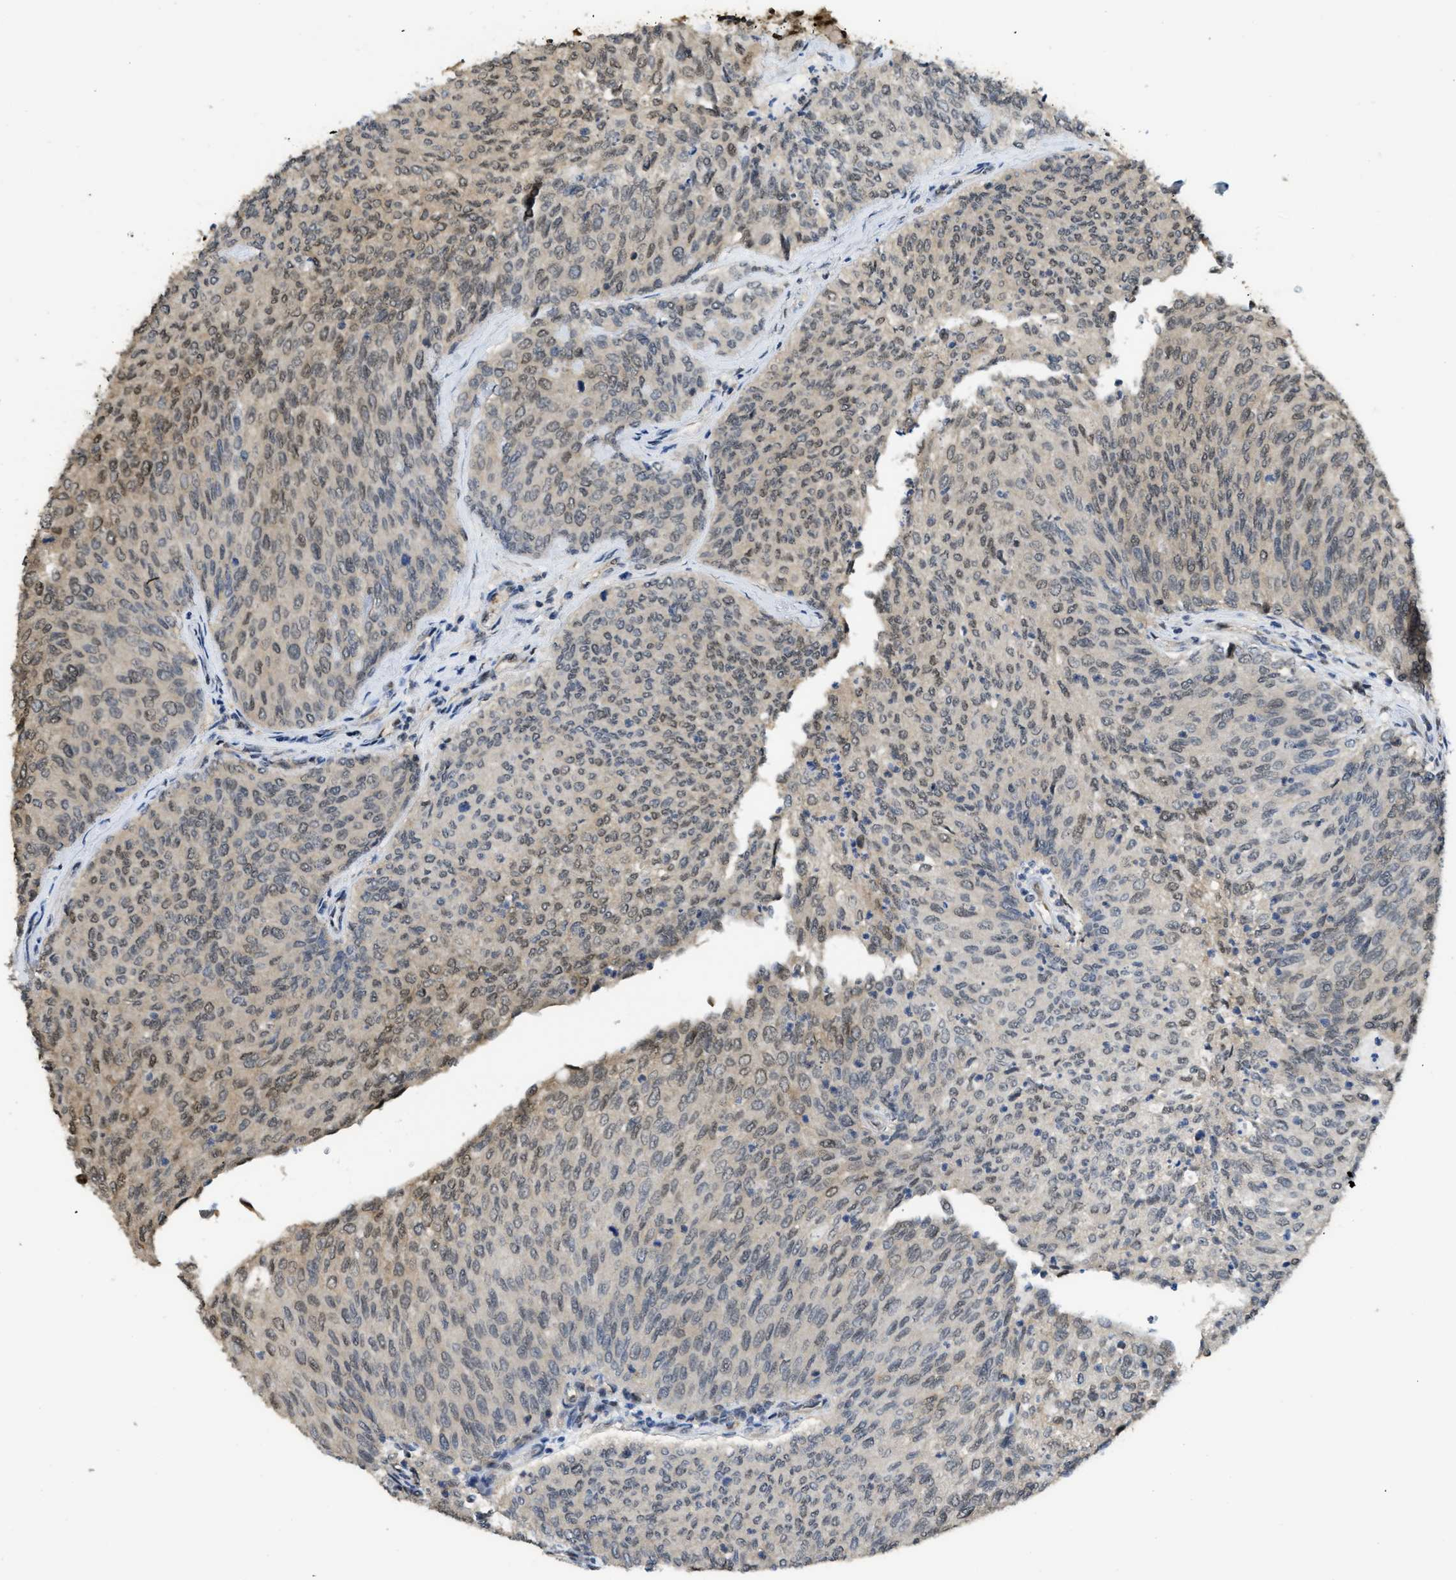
{"staining": {"intensity": "moderate", "quantity": ">75%", "location": "cytoplasmic/membranous,nuclear"}, "tissue": "urothelial cancer", "cell_type": "Tumor cells", "image_type": "cancer", "snomed": [{"axis": "morphology", "description": "Urothelial carcinoma, Low grade"}, {"axis": "topography", "description": "Urinary bladder"}], "caption": "Brown immunohistochemical staining in human urothelial carcinoma (low-grade) shows moderate cytoplasmic/membranous and nuclear positivity in about >75% of tumor cells.", "gene": "PSMC5", "patient": {"sex": "female", "age": 79}}